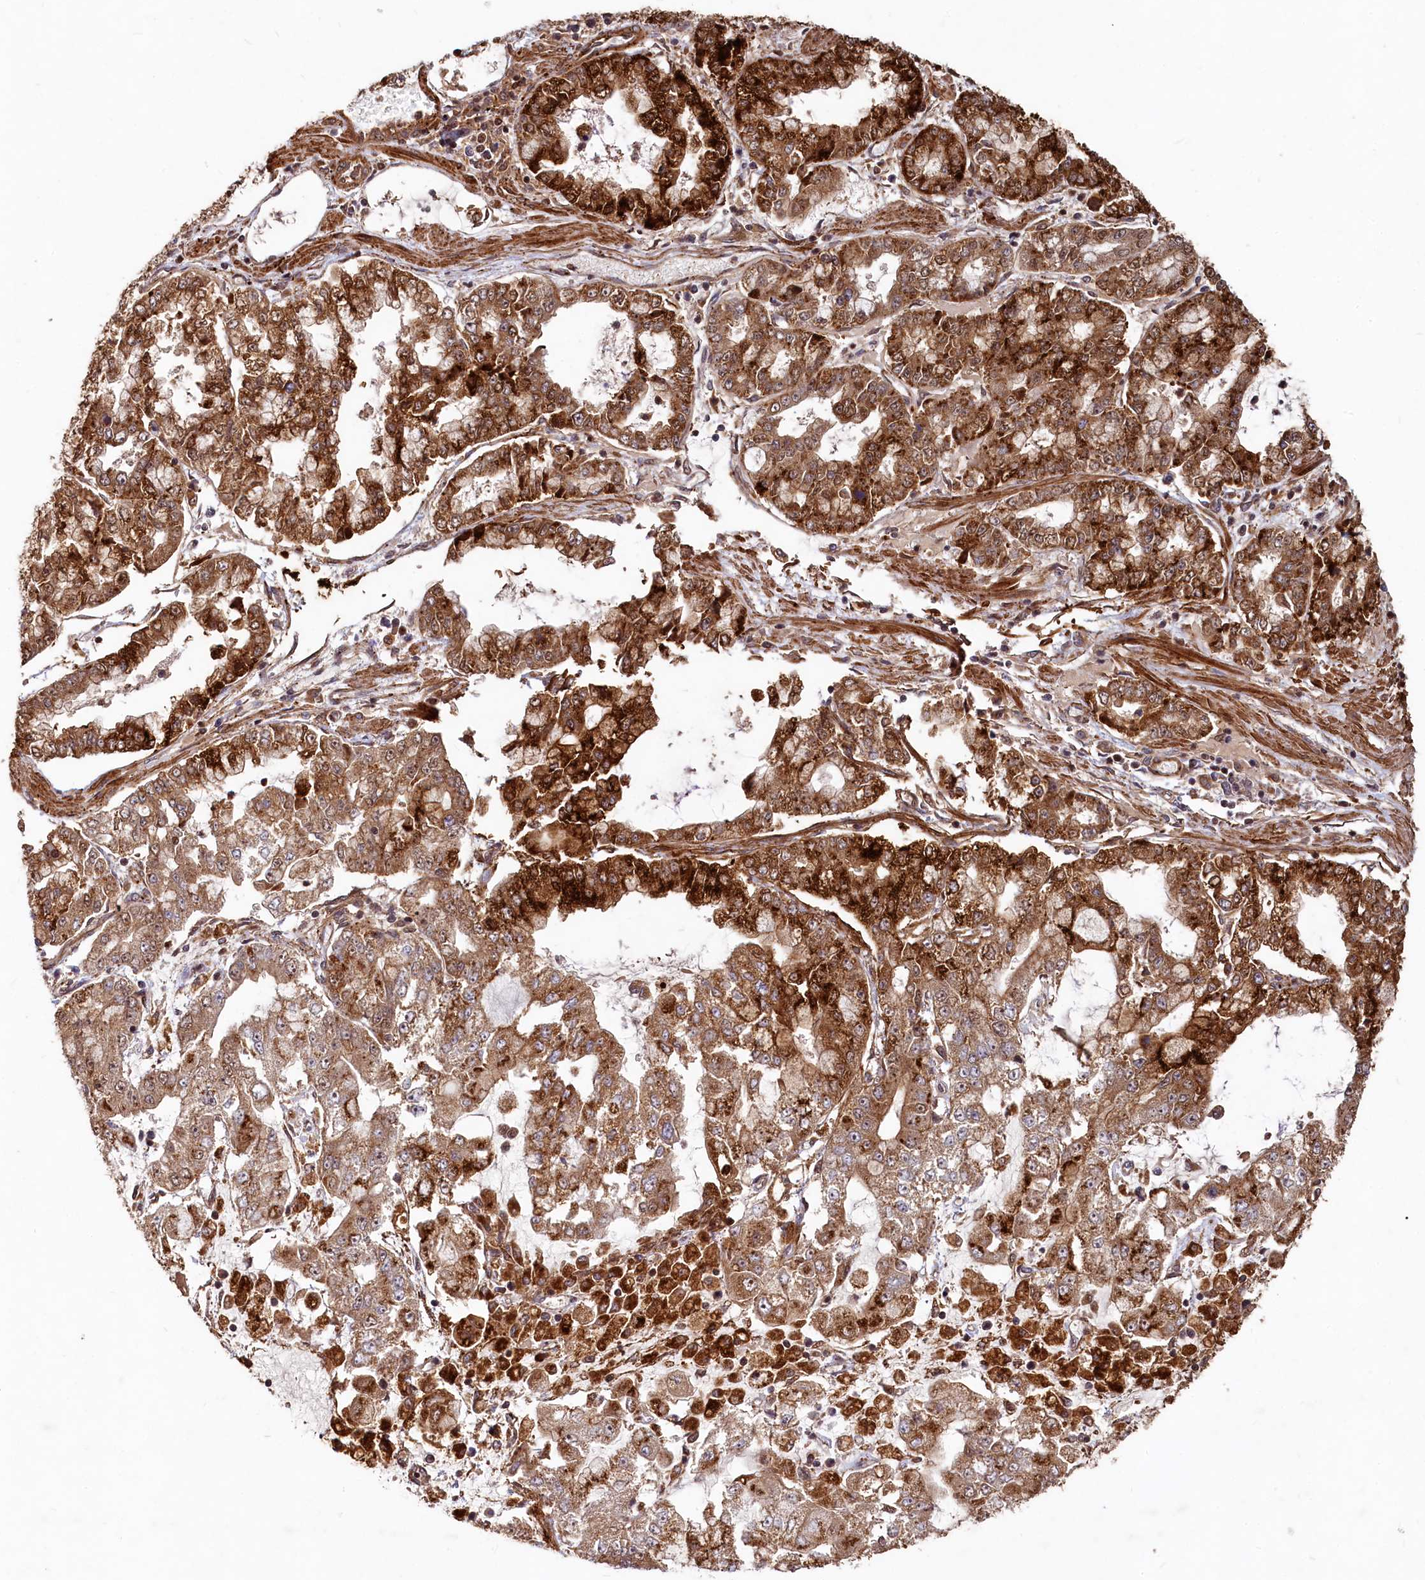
{"staining": {"intensity": "strong", "quantity": ">75%", "location": "cytoplasmic/membranous"}, "tissue": "stomach cancer", "cell_type": "Tumor cells", "image_type": "cancer", "snomed": [{"axis": "morphology", "description": "Adenocarcinoma, NOS"}, {"axis": "topography", "description": "Stomach"}], "caption": "The immunohistochemical stain labels strong cytoplasmic/membranous staining in tumor cells of stomach adenocarcinoma tissue.", "gene": "TRIM23", "patient": {"sex": "male", "age": 76}}